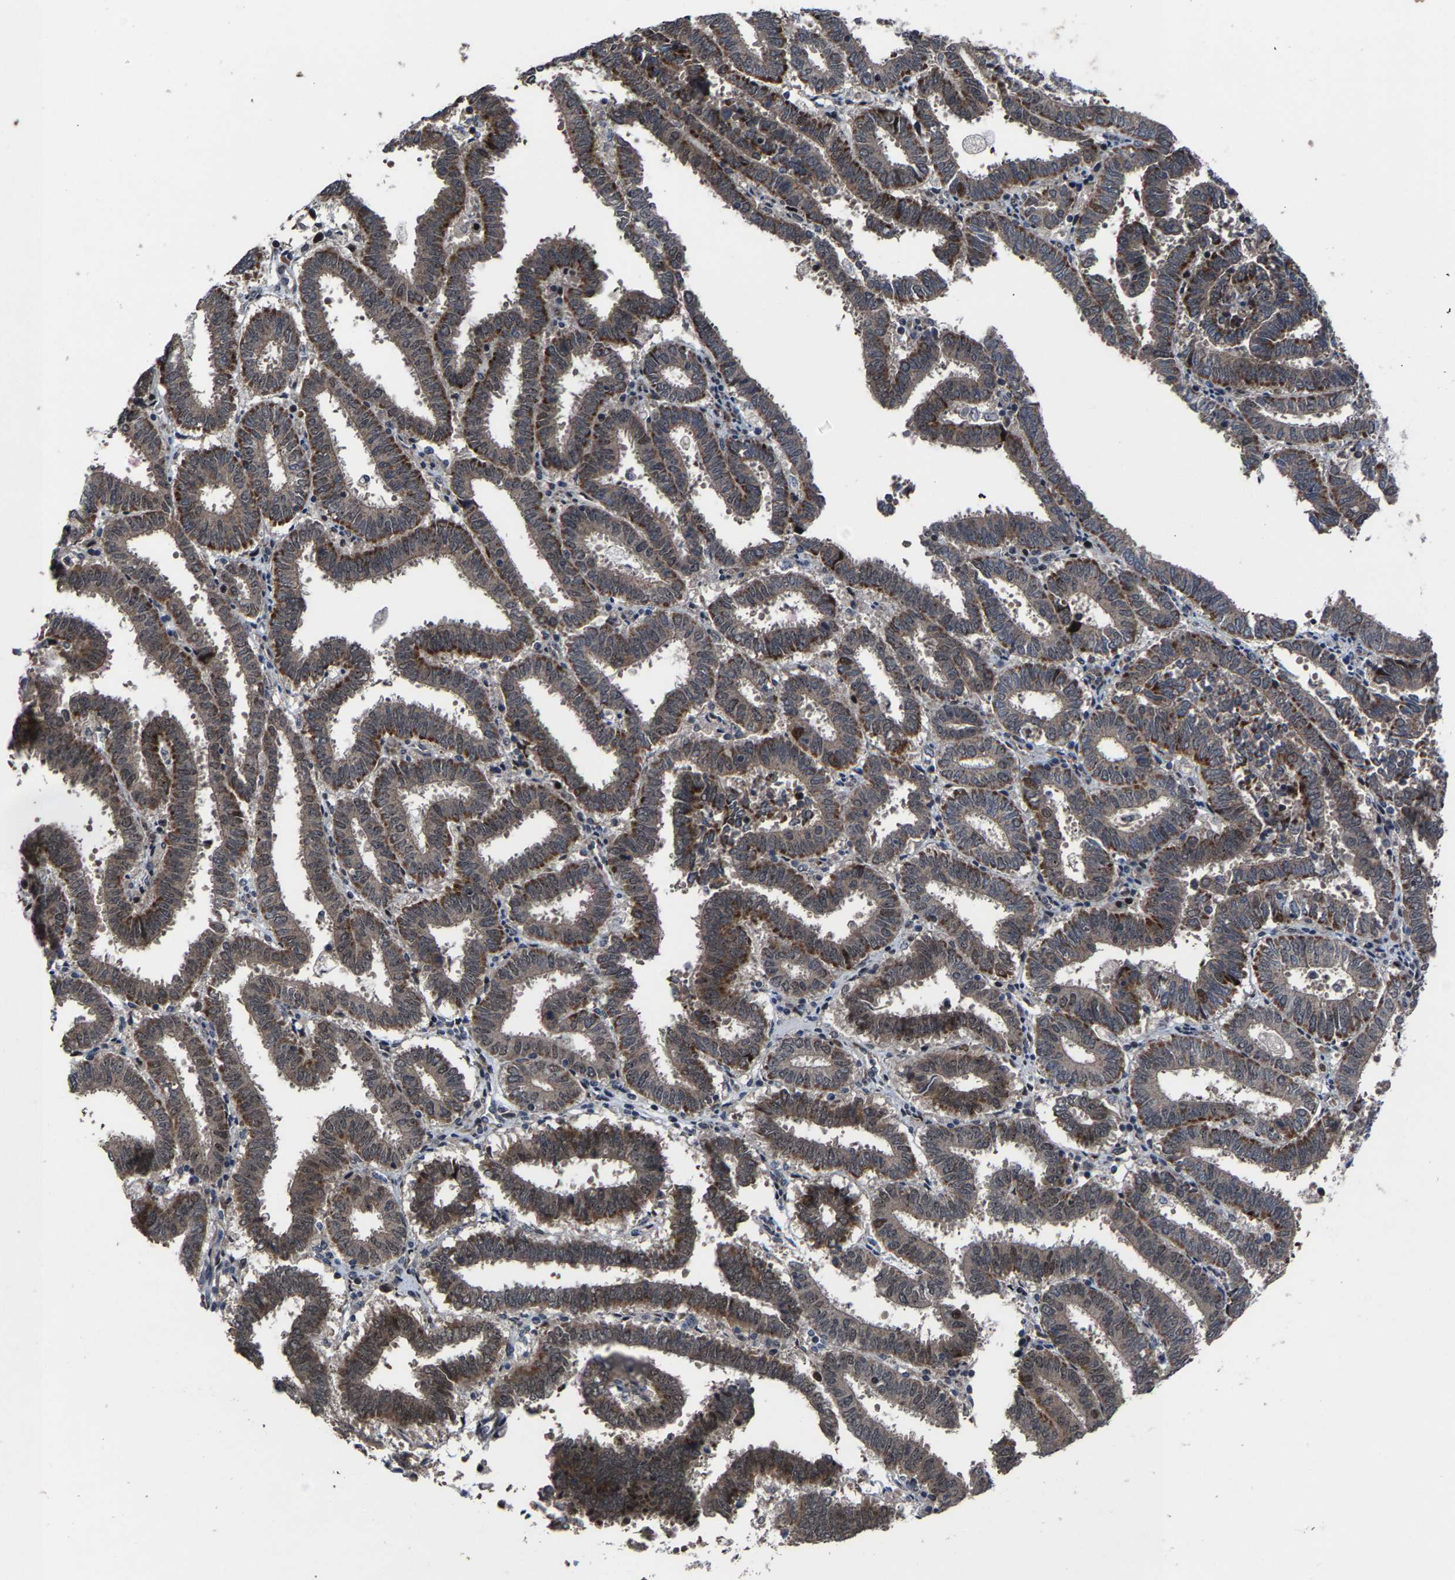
{"staining": {"intensity": "strong", "quantity": ">75%", "location": "cytoplasmic/membranous"}, "tissue": "endometrial cancer", "cell_type": "Tumor cells", "image_type": "cancer", "snomed": [{"axis": "morphology", "description": "Adenocarcinoma, NOS"}, {"axis": "topography", "description": "Uterus"}], "caption": "IHC of endometrial cancer shows high levels of strong cytoplasmic/membranous positivity in approximately >75% of tumor cells.", "gene": "HAUS6", "patient": {"sex": "female", "age": 83}}